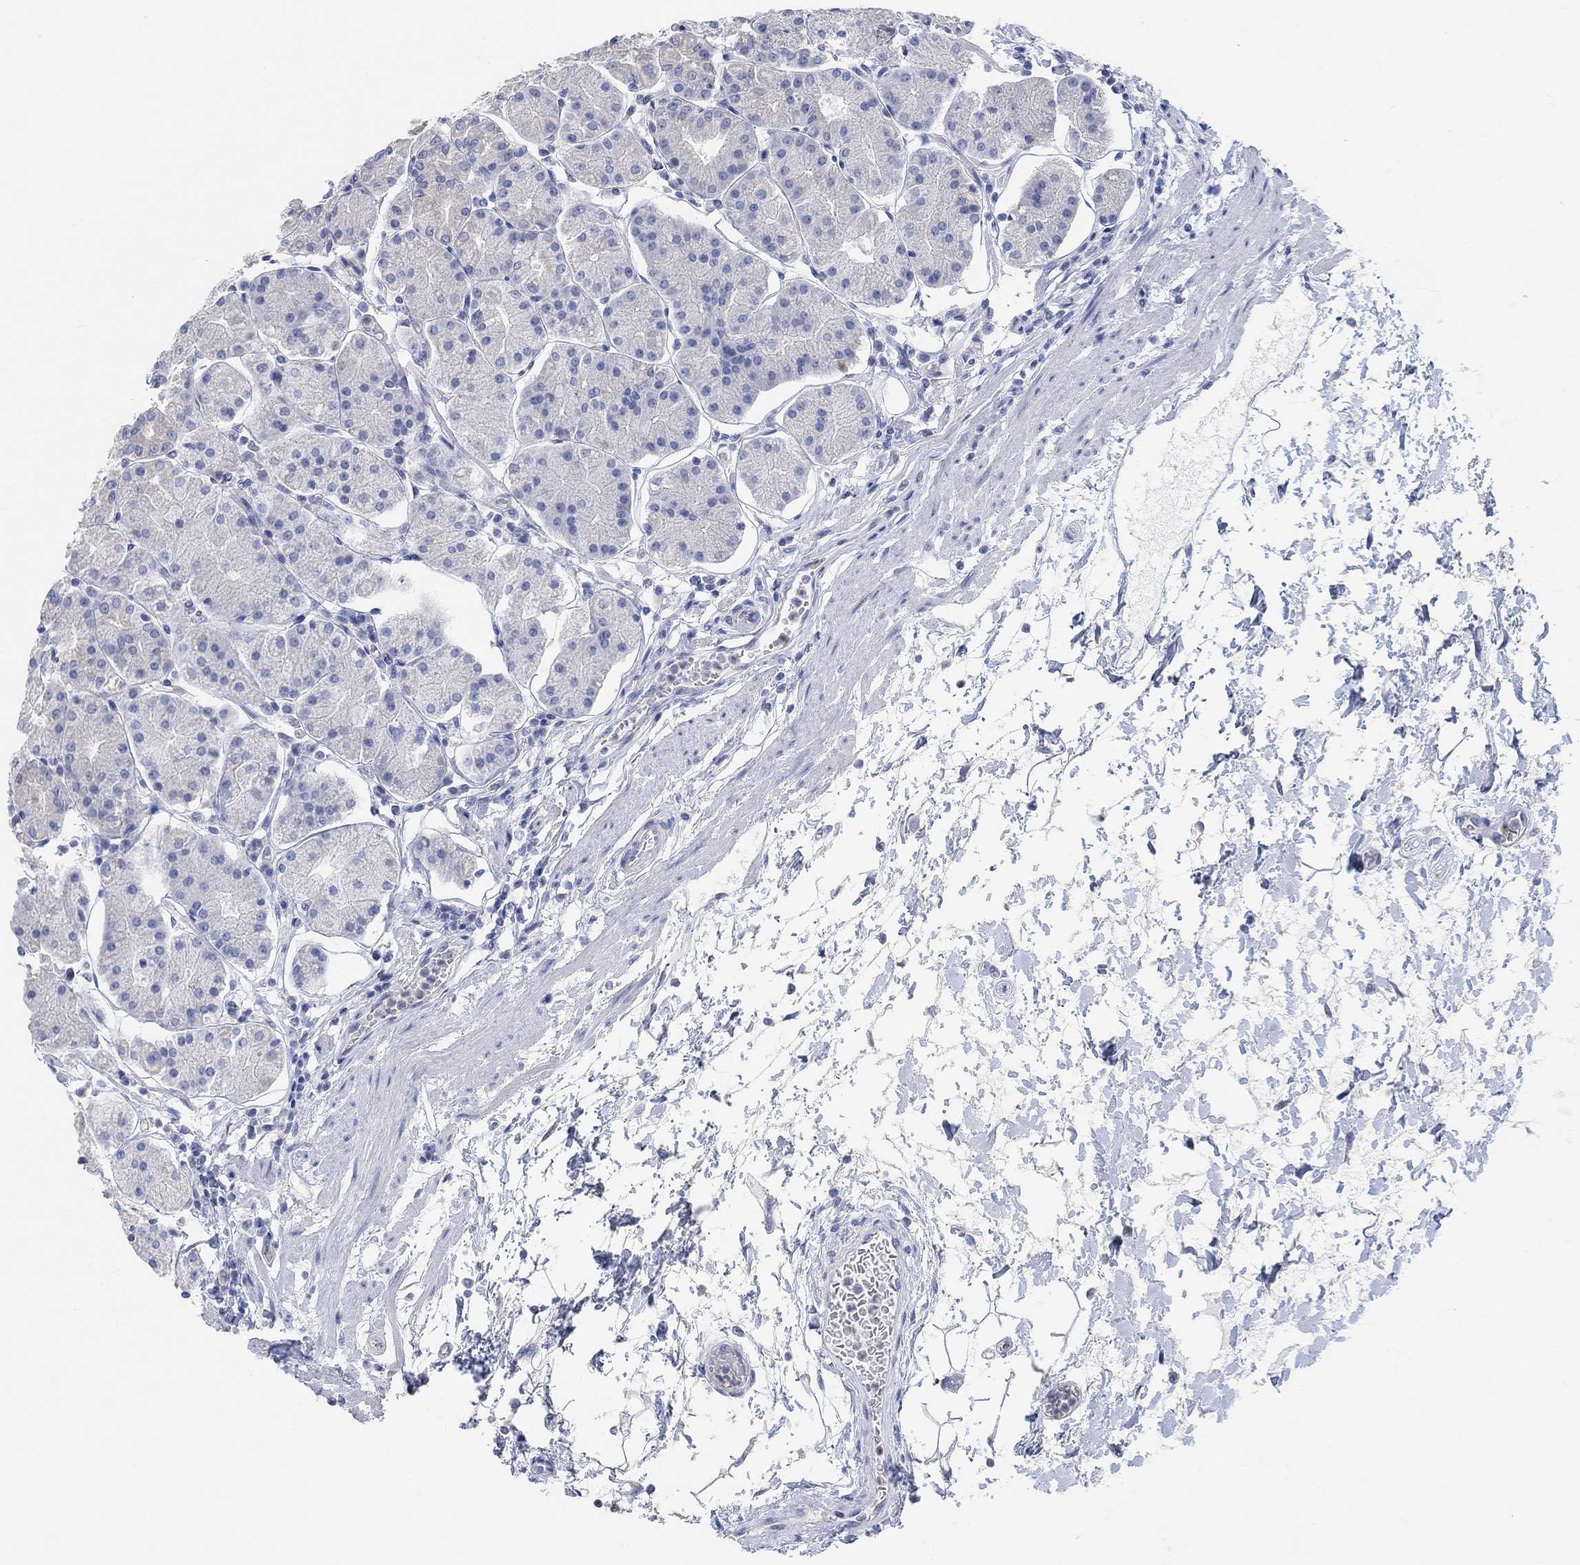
{"staining": {"intensity": "negative", "quantity": "none", "location": "none"}, "tissue": "stomach", "cell_type": "Glandular cells", "image_type": "normal", "snomed": [{"axis": "morphology", "description": "Normal tissue, NOS"}, {"axis": "topography", "description": "Stomach"}], "caption": "Glandular cells show no significant protein expression in normal stomach. The staining is performed using DAB (3,3'-diaminobenzidine) brown chromogen with nuclei counter-stained in using hematoxylin.", "gene": "NLRP14", "patient": {"sex": "male", "age": 54}}